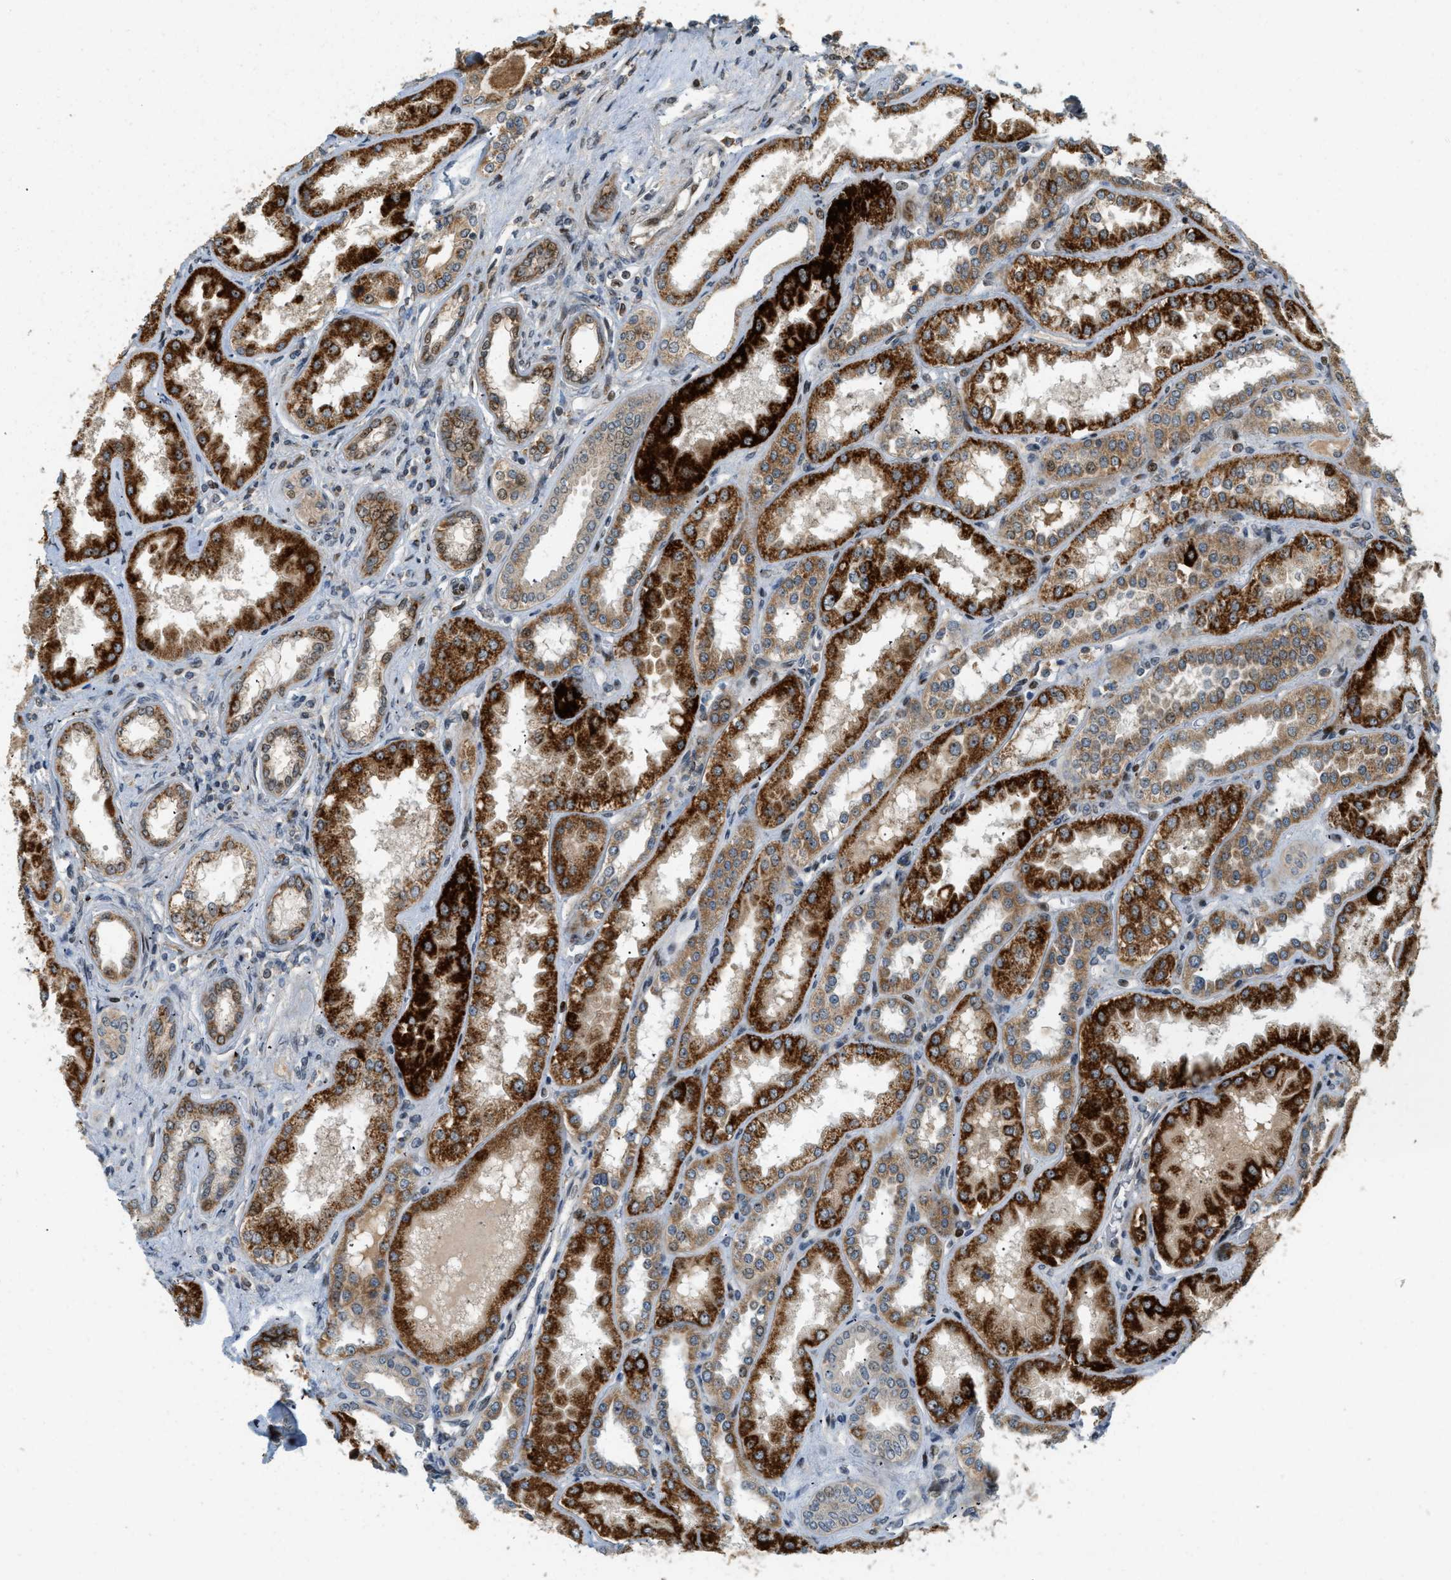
{"staining": {"intensity": "strong", "quantity": "25%-75%", "location": "cytoplasmic/membranous,nuclear"}, "tissue": "kidney", "cell_type": "Cells in glomeruli", "image_type": "normal", "snomed": [{"axis": "morphology", "description": "Normal tissue, NOS"}, {"axis": "topography", "description": "Kidney"}], "caption": "DAB immunohistochemical staining of unremarkable human kidney exhibits strong cytoplasmic/membranous,nuclear protein positivity in about 25%-75% of cells in glomeruli.", "gene": "TRAPPC14", "patient": {"sex": "female", "age": 56}}